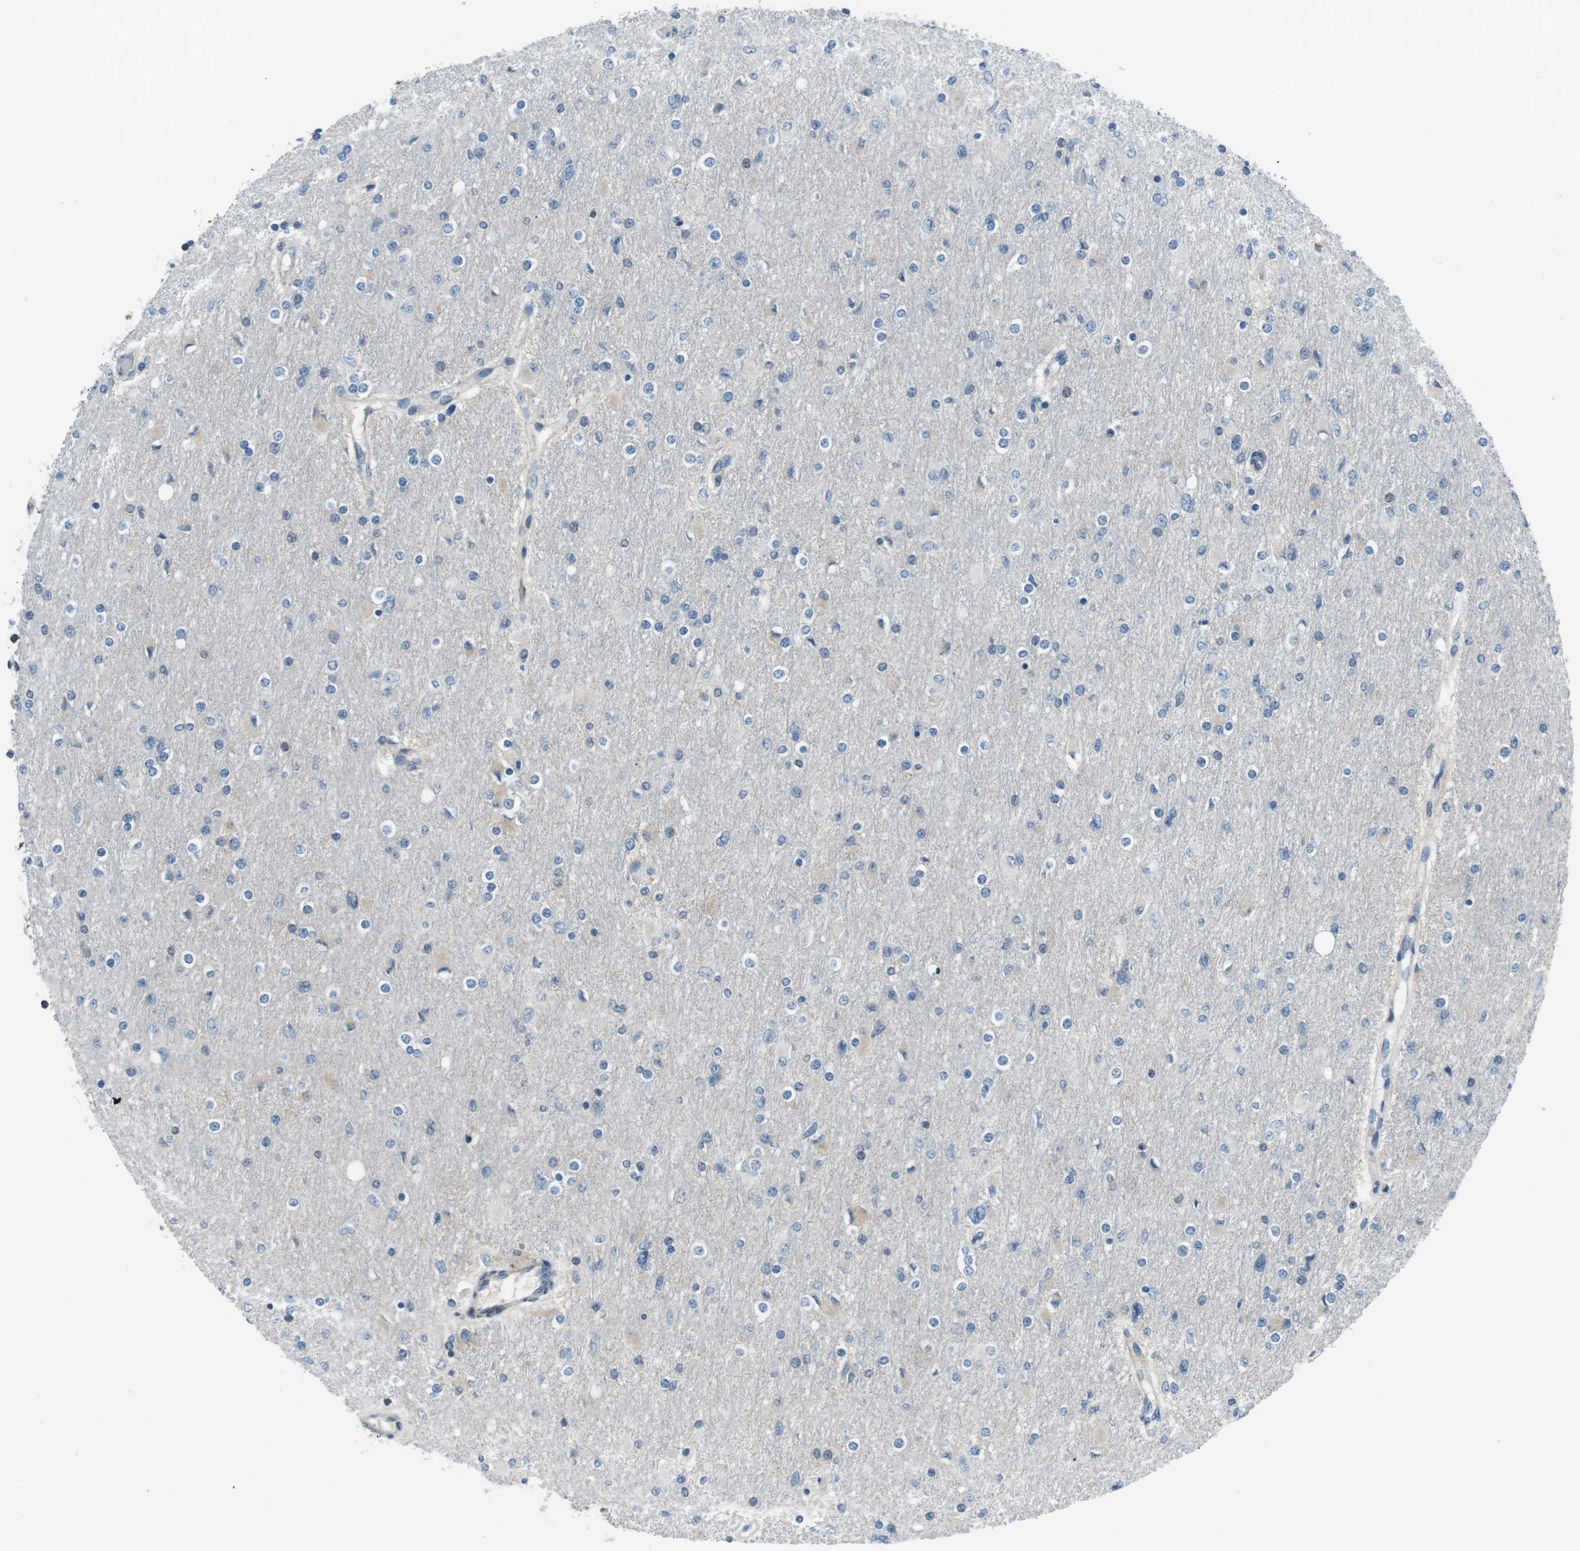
{"staining": {"intensity": "negative", "quantity": "none", "location": "none"}, "tissue": "glioma", "cell_type": "Tumor cells", "image_type": "cancer", "snomed": [{"axis": "morphology", "description": "Glioma, malignant, High grade"}, {"axis": "topography", "description": "Cerebral cortex"}], "caption": "Micrograph shows no significant protein staining in tumor cells of malignant glioma (high-grade).", "gene": "ARVCF", "patient": {"sex": "female", "age": 36}}